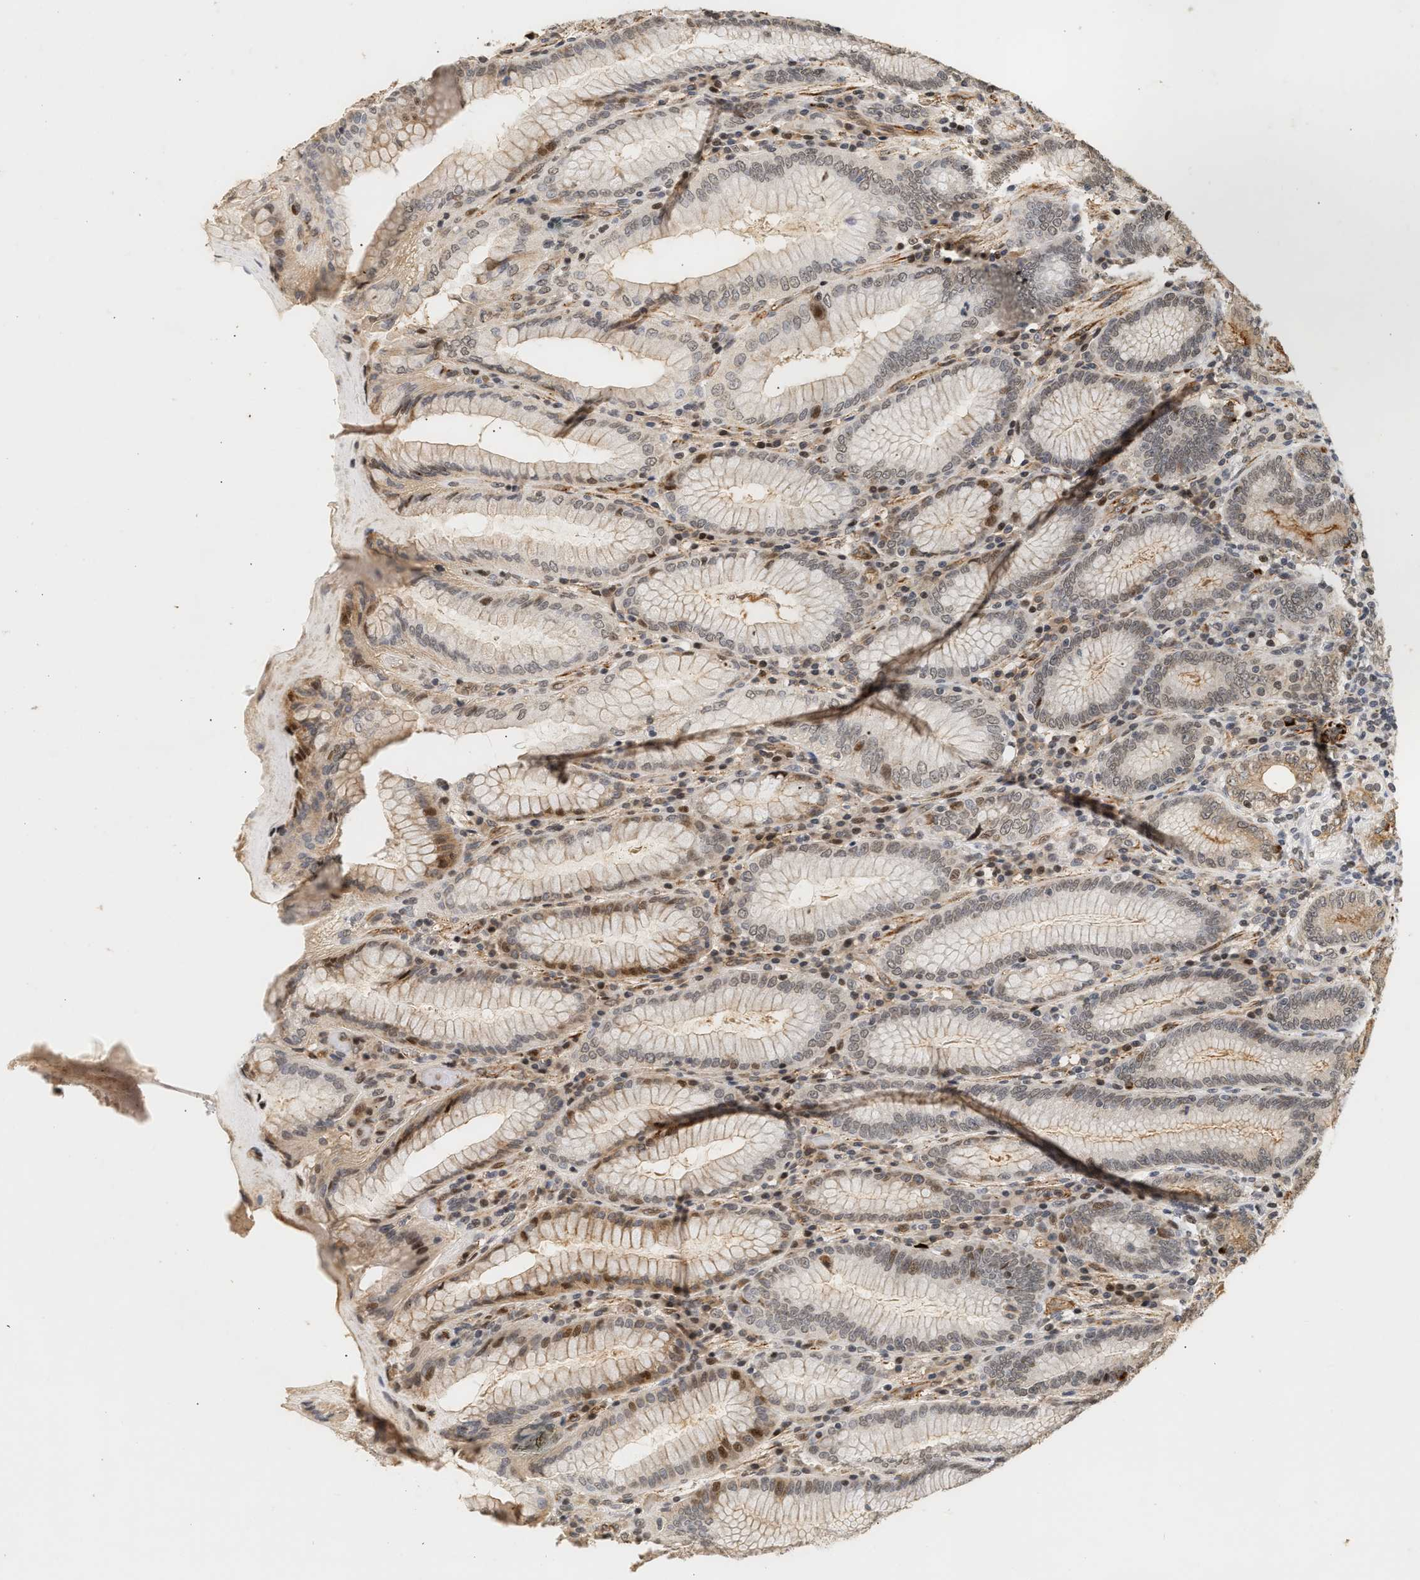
{"staining": {"intensity": "moderate", "quantity": "<25%", "location": "nuclear"}, "tissue": "stomach", "cell_type": "Glandular cells", "image_type": "normal", "snomed": [{"axis": "morphology", "description": "Normal tissue, NOS"}, {"axis": "topography", "description": "Stomach, lower"}], "caption": "A histopathology image of stomach stained for a protein displays moderate nuclear brown staining in glandular cells.", "gene": "PLXND1", "patient": {"sex": "female", "age": 76}}